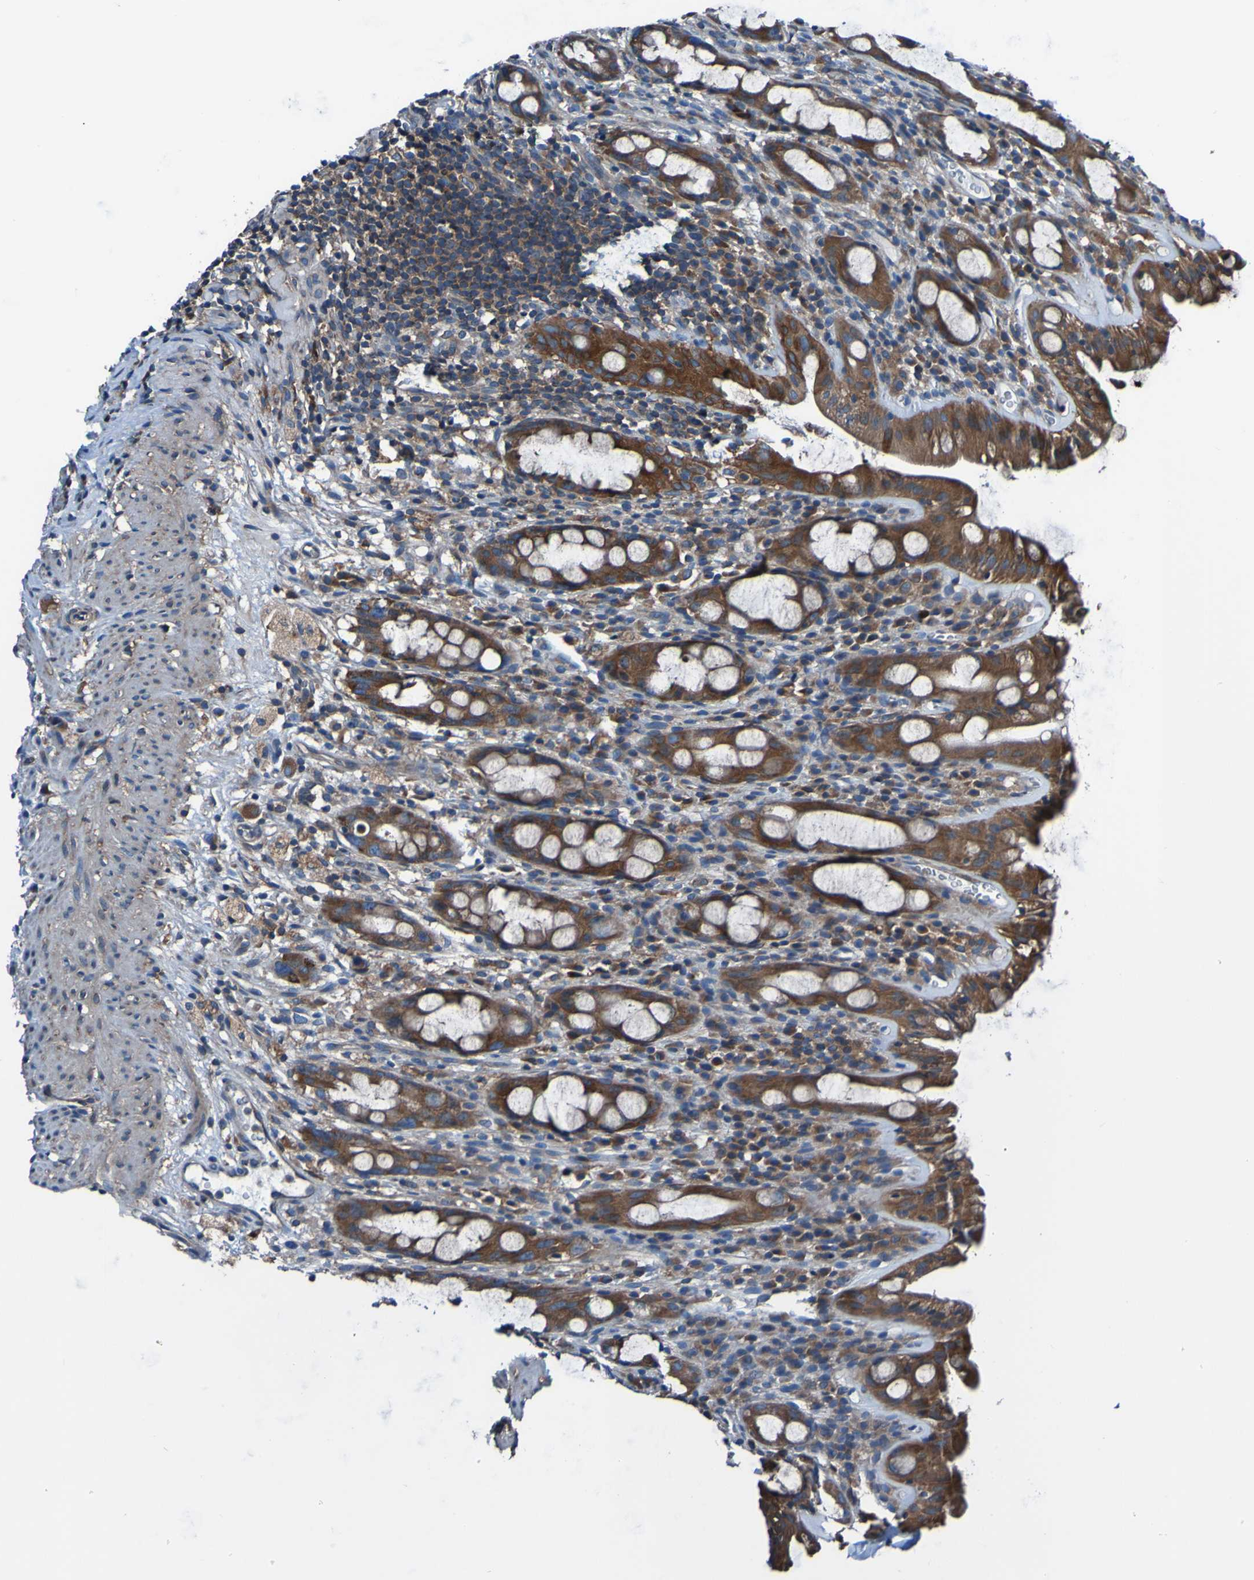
{"staining": {"intensity": "strong", "quantity": ">75%", "location": "cytoplasmic/membranous"}, "tissue": "rectum", "cell_type": "Glandular cells", "image_type": "normal", "snomed": [{"axis": "morphology", "description": "Normal tissue, NOS"}, {"axis": "topography", "description": "Rectum"}], "caption": "Protein expression analysis of benign human rectum reveals strong cytoplasmic/membranous staining in approximately >75% of glandular cells. (brown staining indicates protein expression, while blue staining denotes nuclei).", "gene": "RAB5B", "patient": {"sex": "male", "age": 44}}